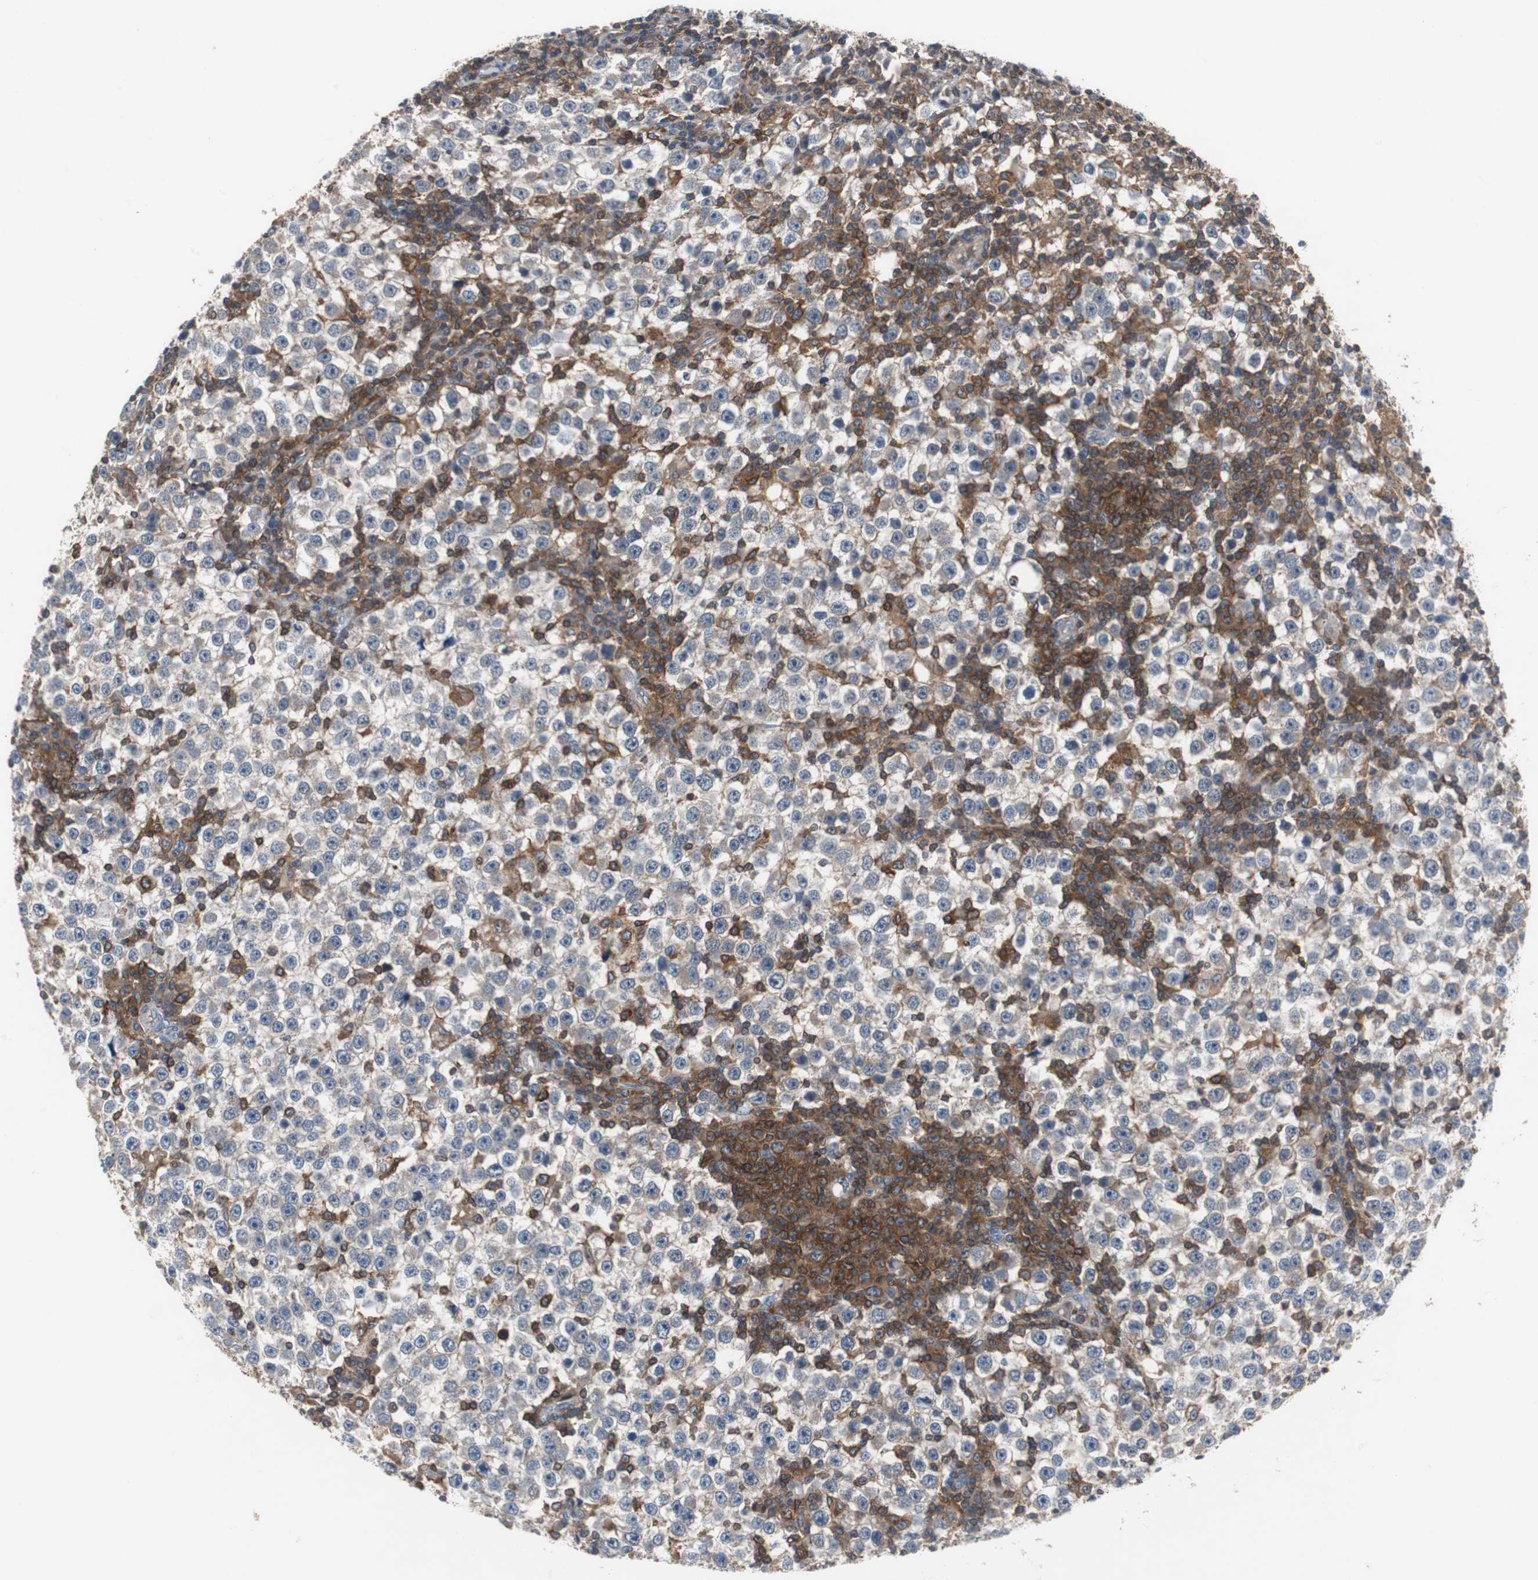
{"staining": {"intensity": "weak", "quantity": "<25%", "location": "cytoplasmic/membranous"}, "tissue": "testis cancer", "cell_type": "Tumor cells", "image_type": "cancer", "snomed": [{"axis": "morphology", "description": "Seminoma, NOS"}, {"axis": "topography", "description": "Testis"}], "caption": "Immunohistochemical staining of human testis seminoma shows no significant positivity in tumor cells. Nuclei are stained in blue.", "gene": "CALB2", "patient": {"sex": "male", "age": 65}}